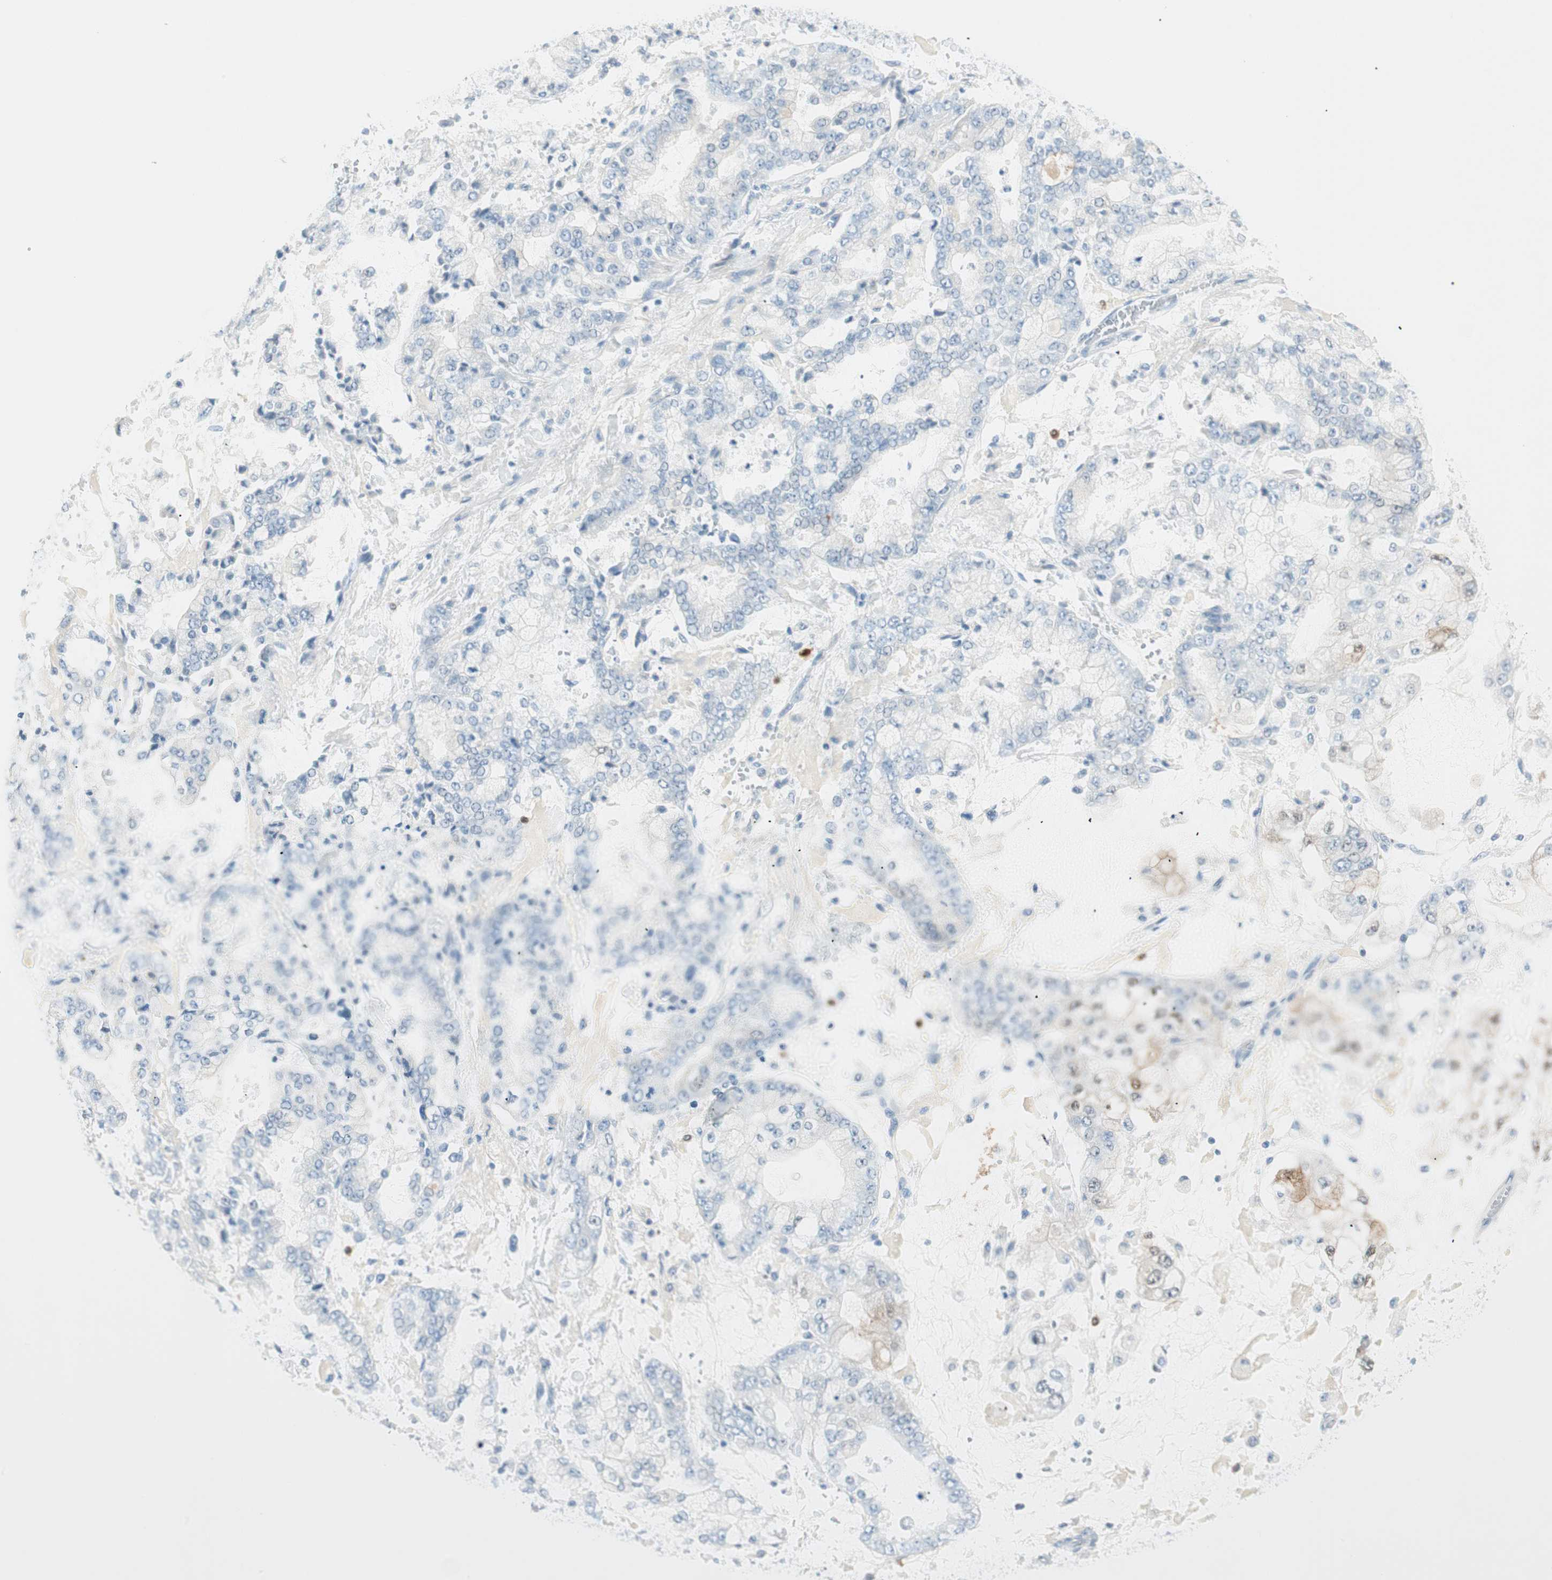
{"staining": {"intensity": "negative", "quantity": "none", "location": "none"}, "tissue": "stomach cancer", "cell_type": "Tumor cells", "image_type": "cancer", "snomed": [{"axis": "morphology", "description": "Adenocarcinoma, NOS"}, {"axis": "topography", "description": "Stomach"}], "caption": "This is an immunohistochemistry photomicrograph of adenocarcinoma (stomach). There is no positivity in tumor cells.", "gene": "HPGD", "patient": {"sex": "male", "age": 76}}